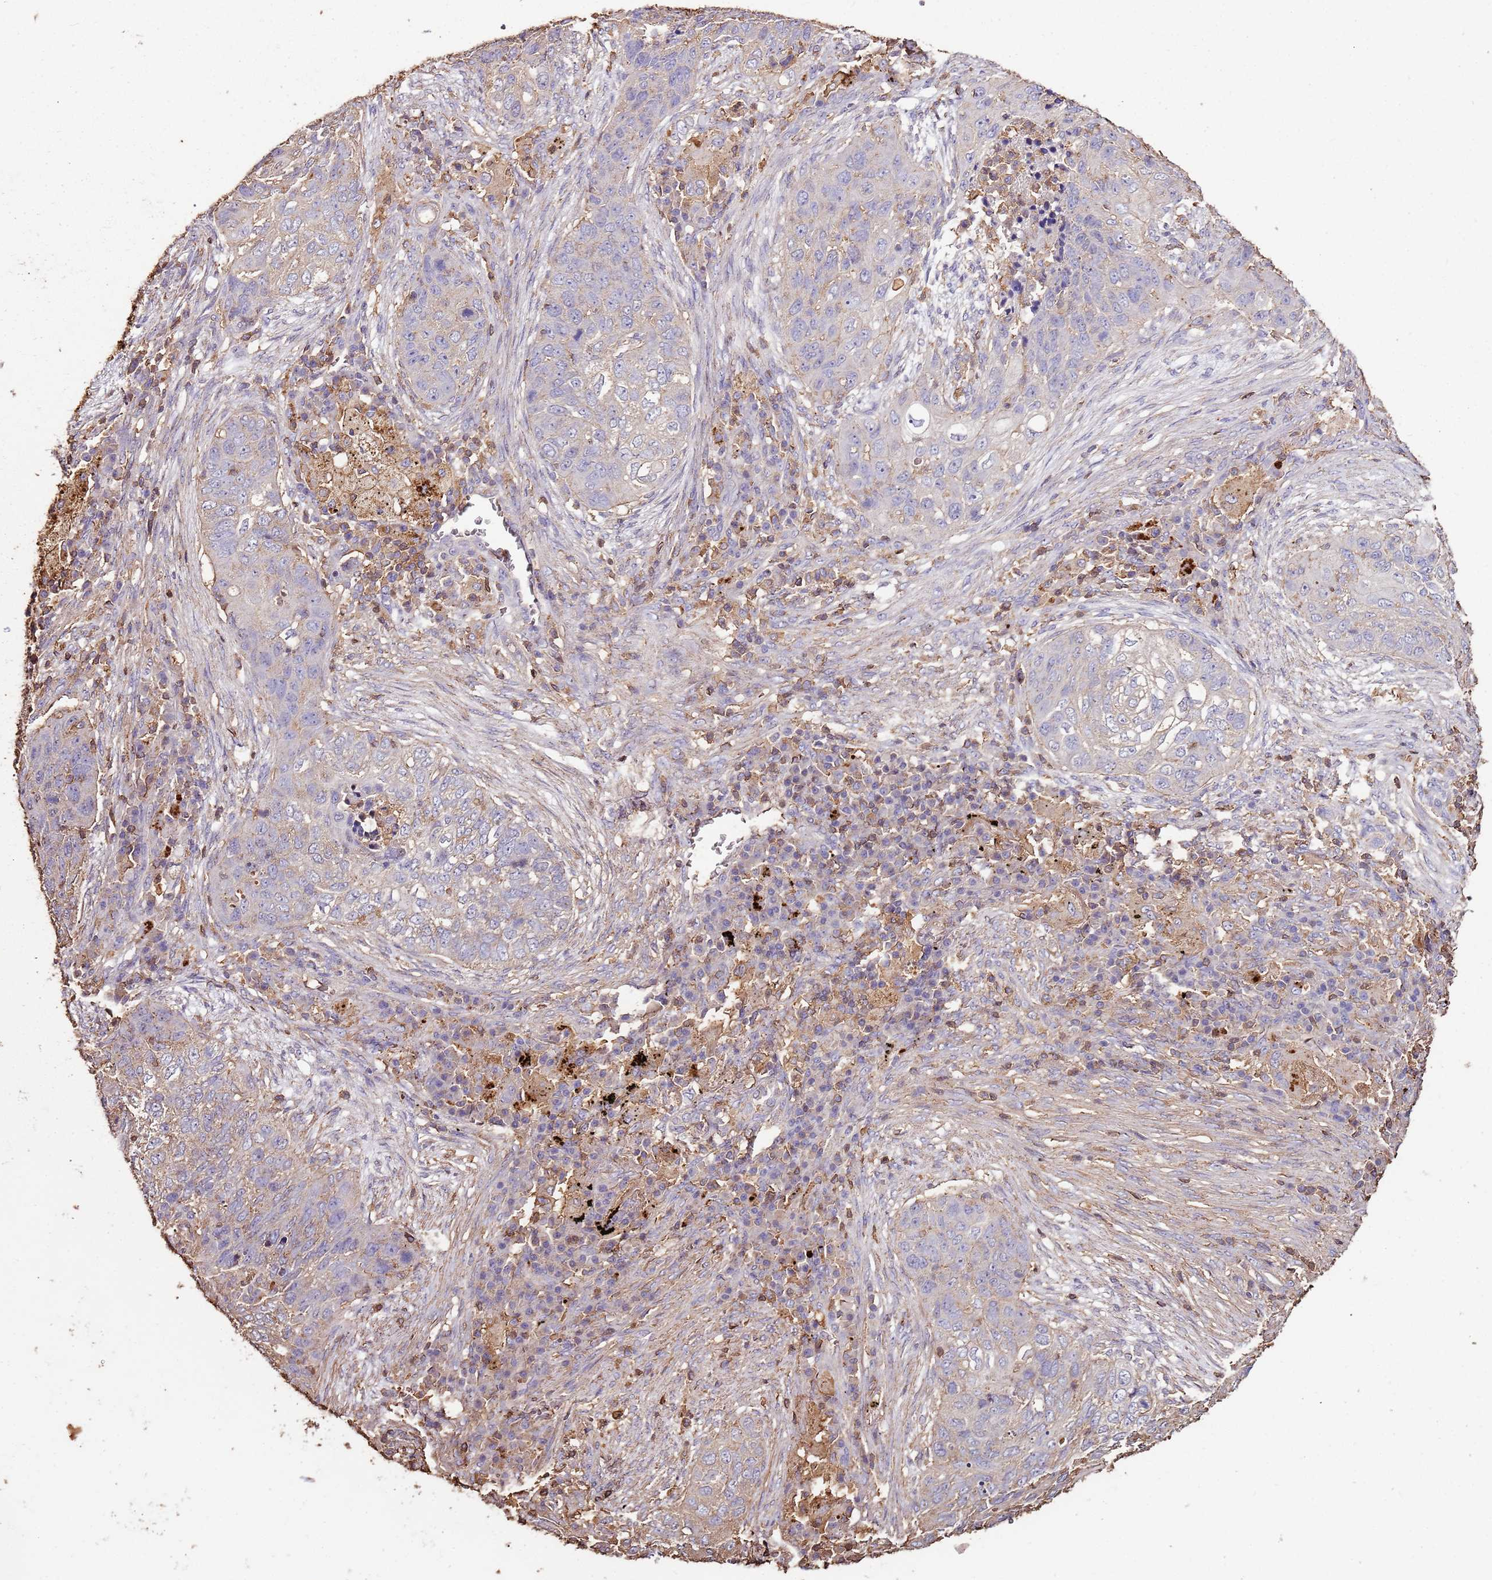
{"staining": {"intensity": "weak", "quantity": "<25%", "location": "cytoplasmic/membranous"}, "tissue": "lung cancer", "cell_type": "Tumor cells", "image_type": "cancer", "snomed": [{"axis": "morphology", "description": "Squamous cell carcinoma, NOS"}, {"axis": "topography", "description": "Lung"}], "caption": "The immunohistochemistry image has no significant expression in tumor cells of lung cancer (squamous cell carcinoma) tissue.", "gene": "ARL10", "patient": {"sex": "female", "age": 63}}